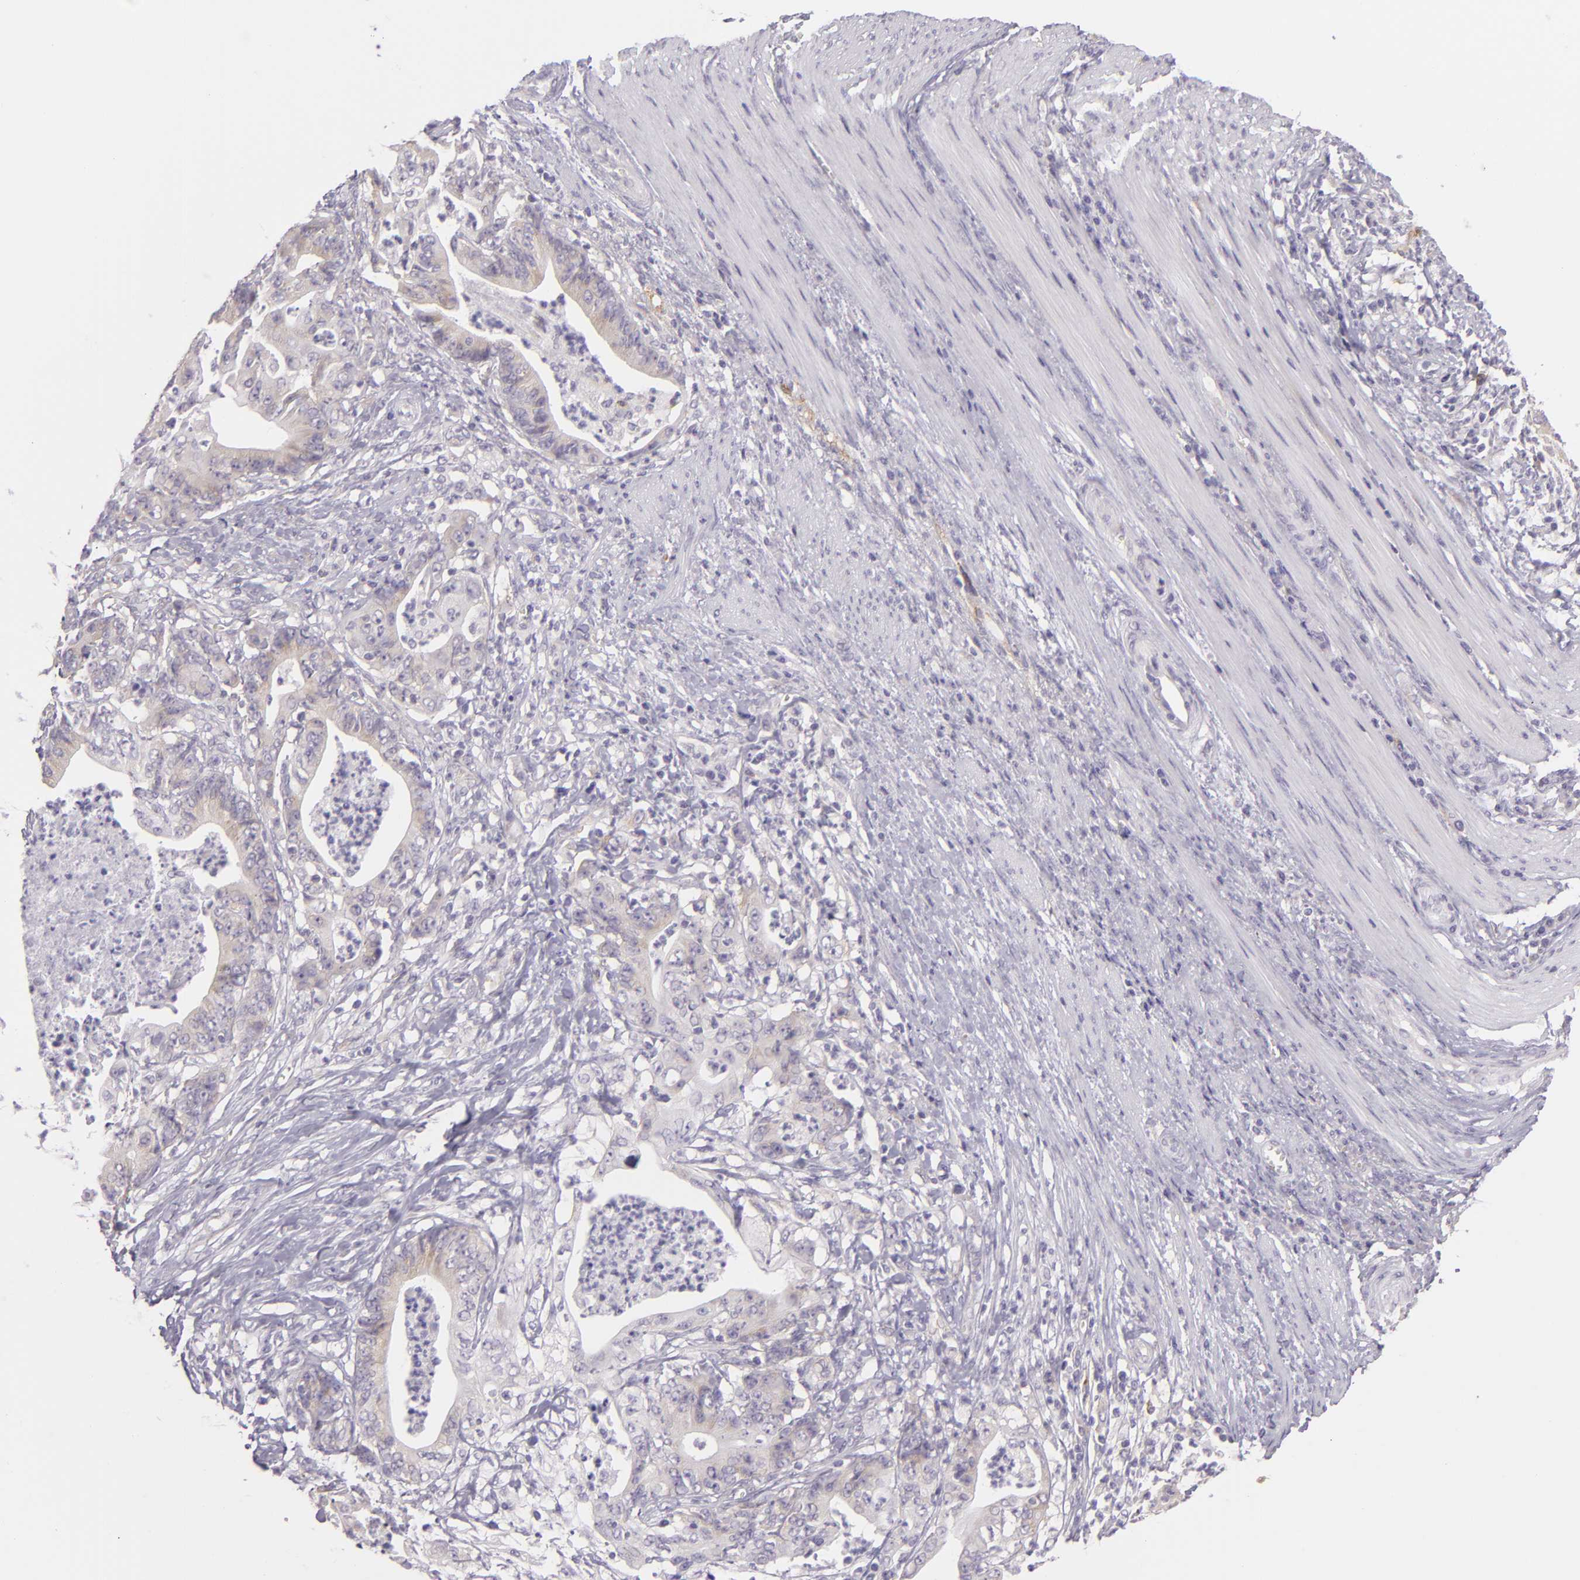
{"staining": {"intensity": "weak", "quantity": "<25%", "location": "cytoplasmic/membranous"}, "tissue": "stomach cancer", "cell_type": "Tumor cells", "image_type": "cancer", "snomed": [{"axis": "morphology", "description": "Adenocarcinoma, NOS"}, {"axis": "topography", "description": "Stomach, lower"}], "caption": "DAB immunohistochemical staining of stomach adenocarcinoma shows no significant expression in tumor cells. (DAB (3,3'-diaminobenzidine) immunohistochemistry, high magnification).", "gene": "ZC3H7B", "patient": {"sex": "female", "age": 86}}